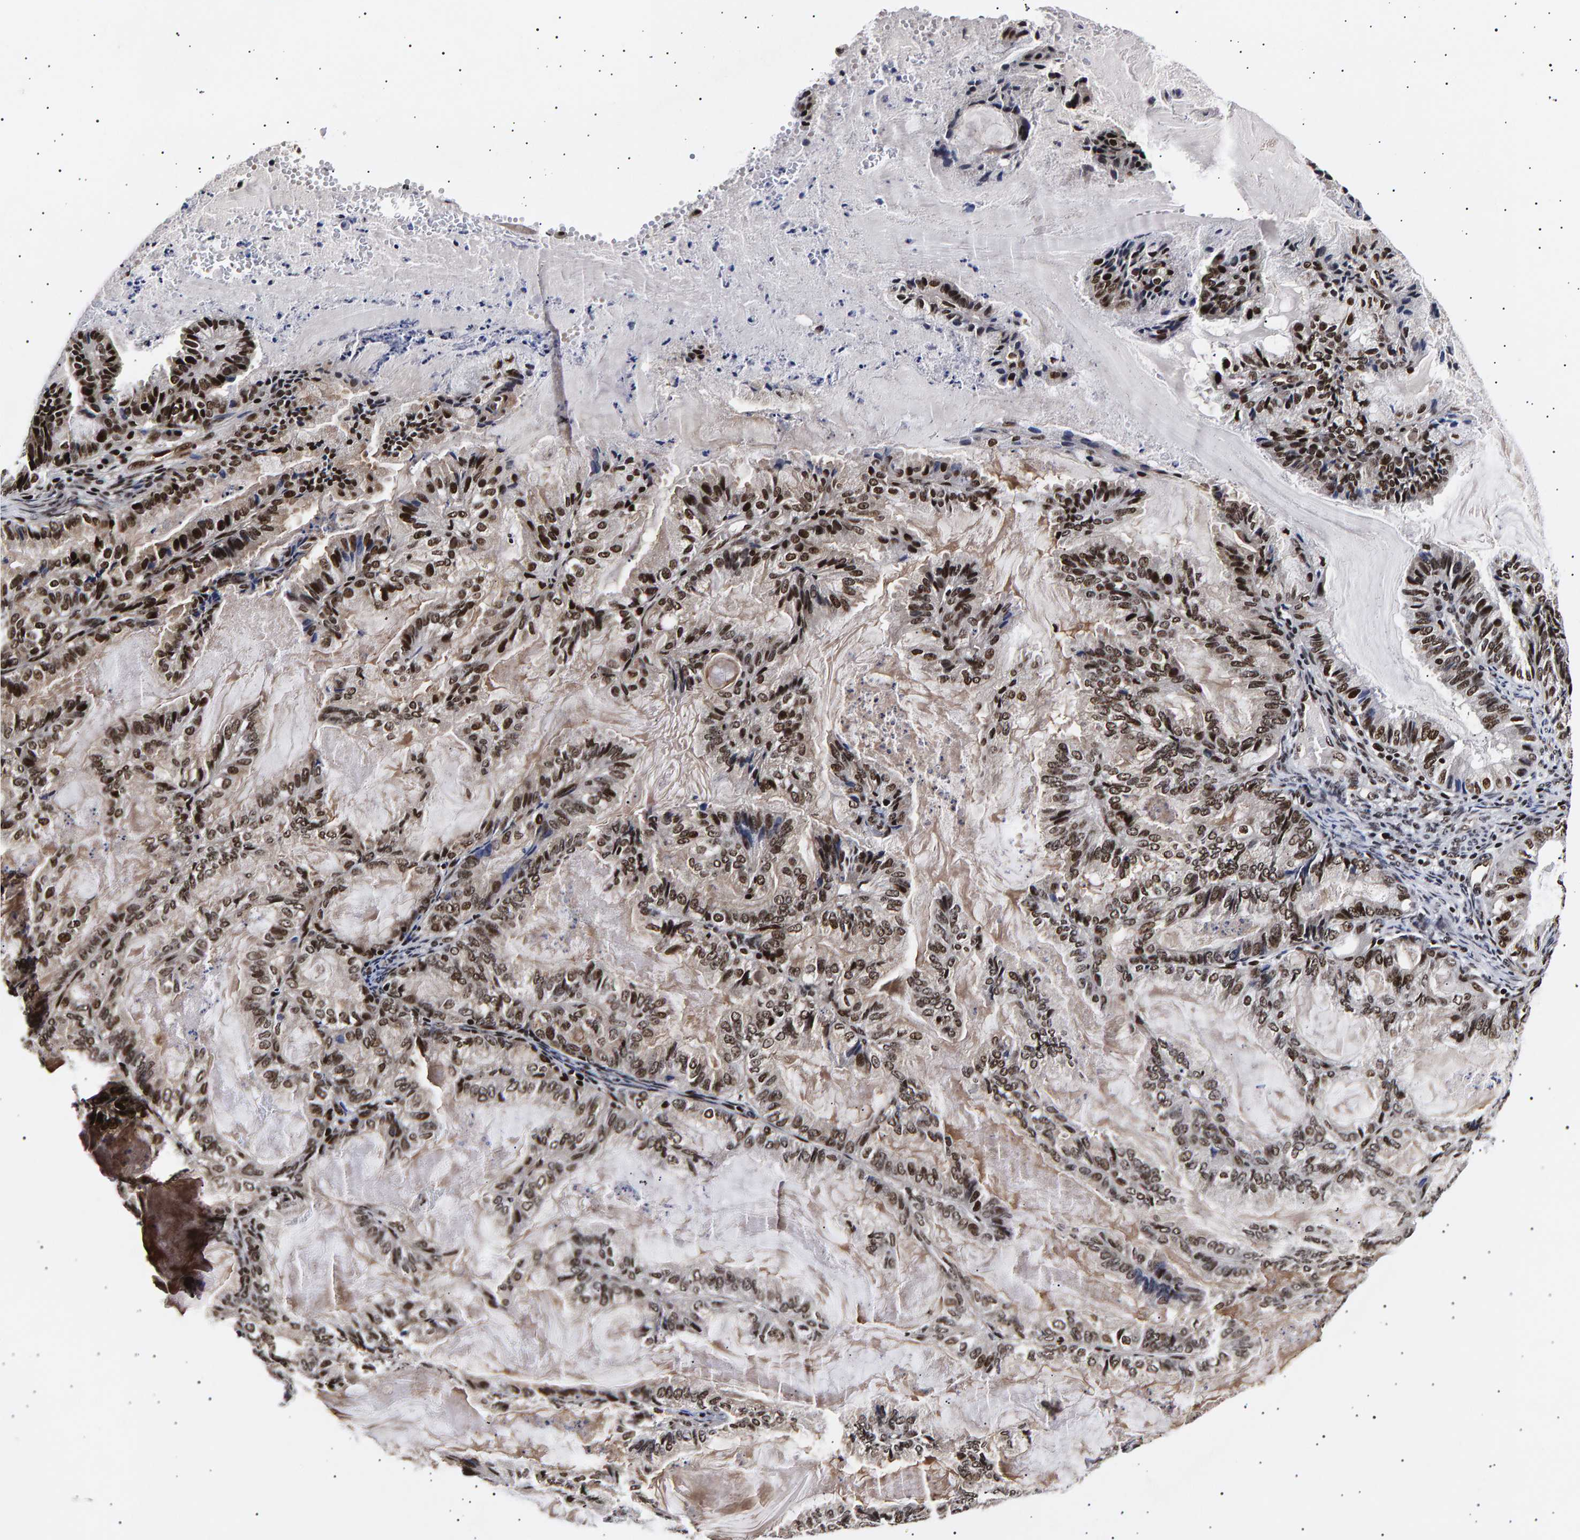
{"staining": {"intensity": "strong", "quantity": "25%-75%", "location": "nuclear"}, "tissue": "endometrial cancer", "cell_type": "Tumor cells", "image_type": "cancer", "snomed": [{"axis": "morphology", "description": "Adenocarcinoma, NOS"}, {"axis": "topography", "description": "Endometrium"}], "caption": "IHC (DAB) staining of human endometrial cancer demonstrates strong nuclear protein expression in approximately 25%-75% of tumor cells. The staining is performed using DAB brown chromogen to label protein expression. The nuclei are counter-stained blue using hematoxylin.", "gene": "ANKRD40", "patient": {"sex": "female", "age": 86}}